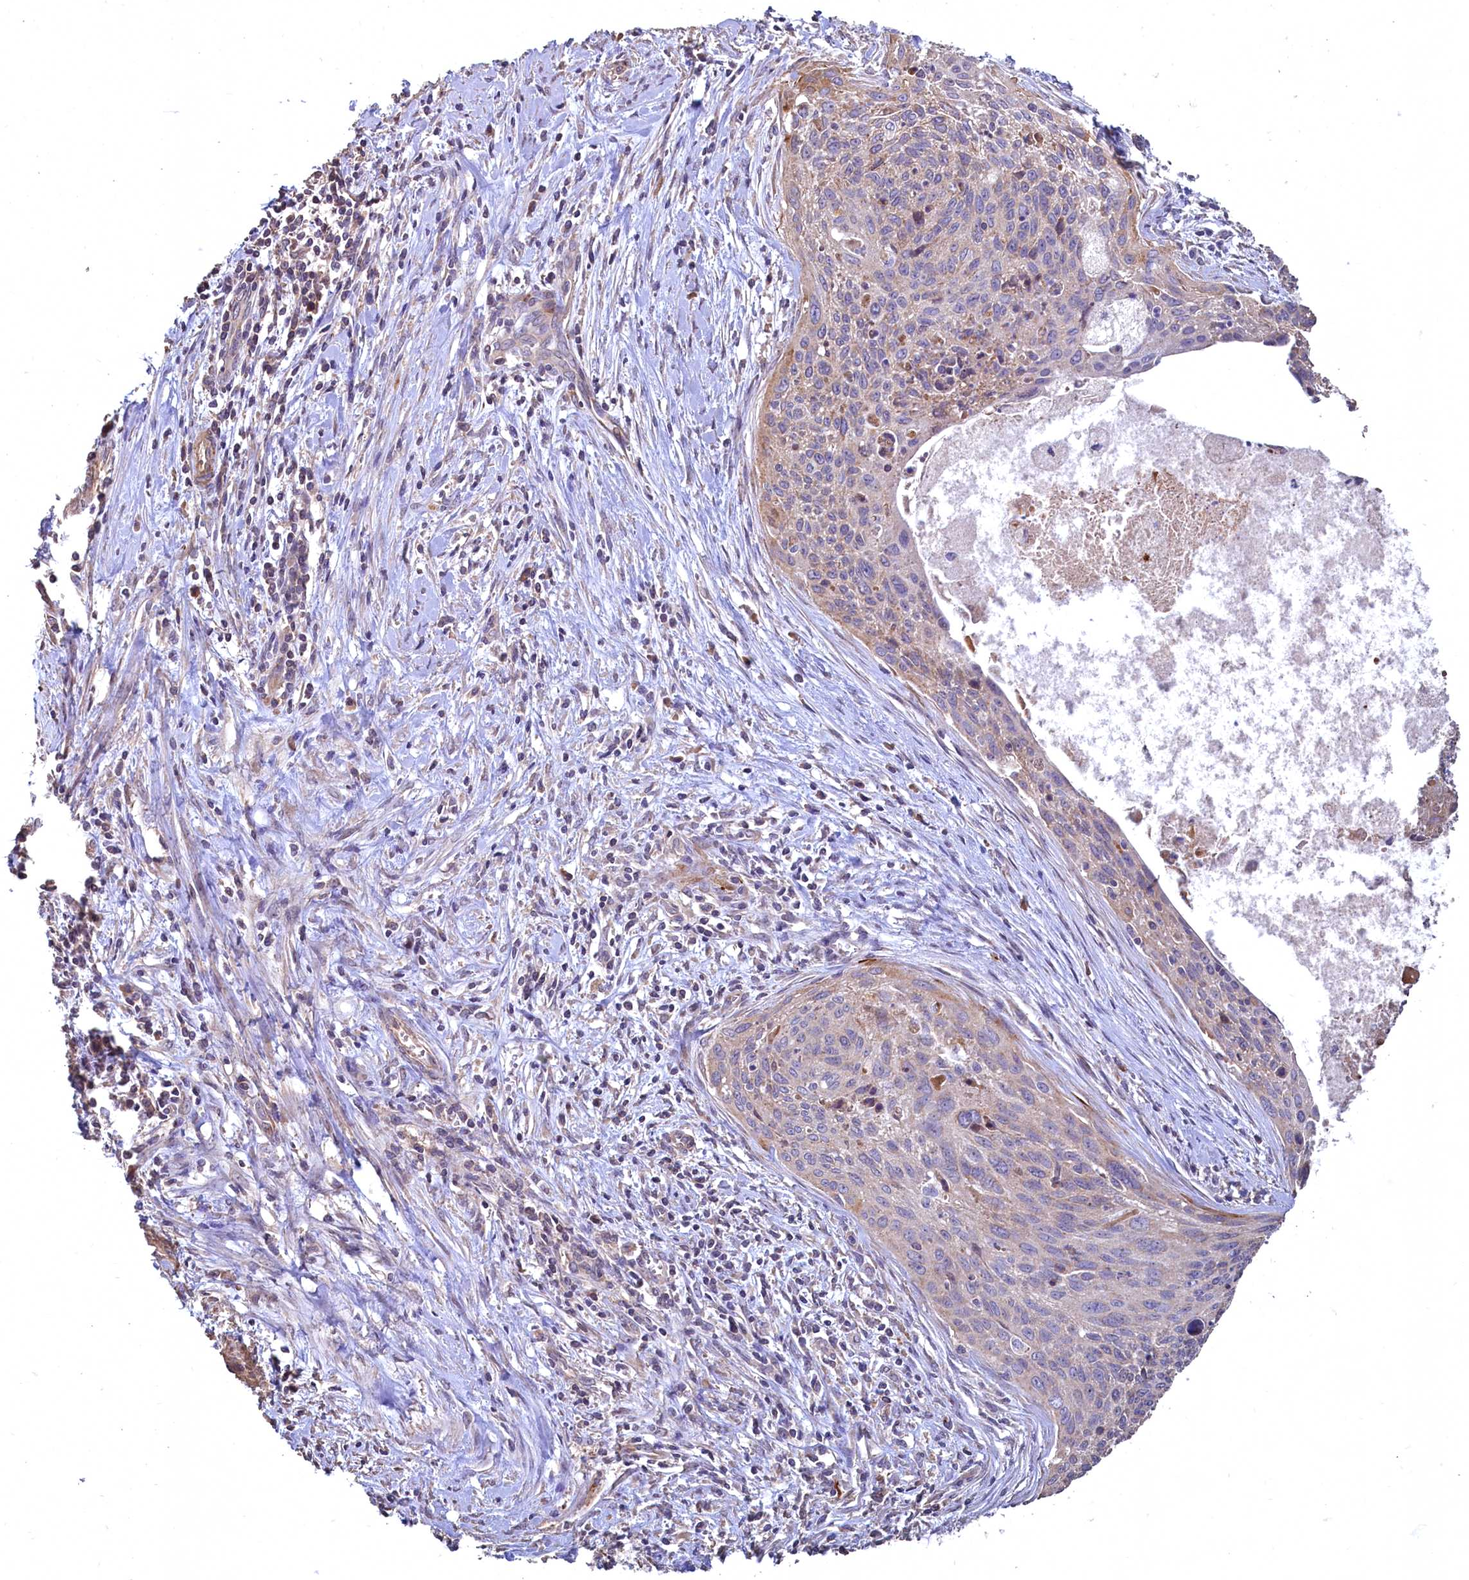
{"staining": {"intensity": "weak", "quantity": "25%-75%", "location": "cytoplasmic/membranous"}, "tissue": "cervical cancer", "cell_type": "Tumor cells", "image_type": "cancer", "snomed": [{"axis": "morphology", "description": "Squamous cell carcinoma, NOS"}, {"axis": "topography", "description": "Cervix"}], "caption": "A photomicrograph of human cervical squamous cell carcinoma stained for a protein demonstrates weak cytoplasmic/membranous brown staining in tumor cells.", "gene": "FUNDC1", "patient": {"sex": "female", "age": 55}}